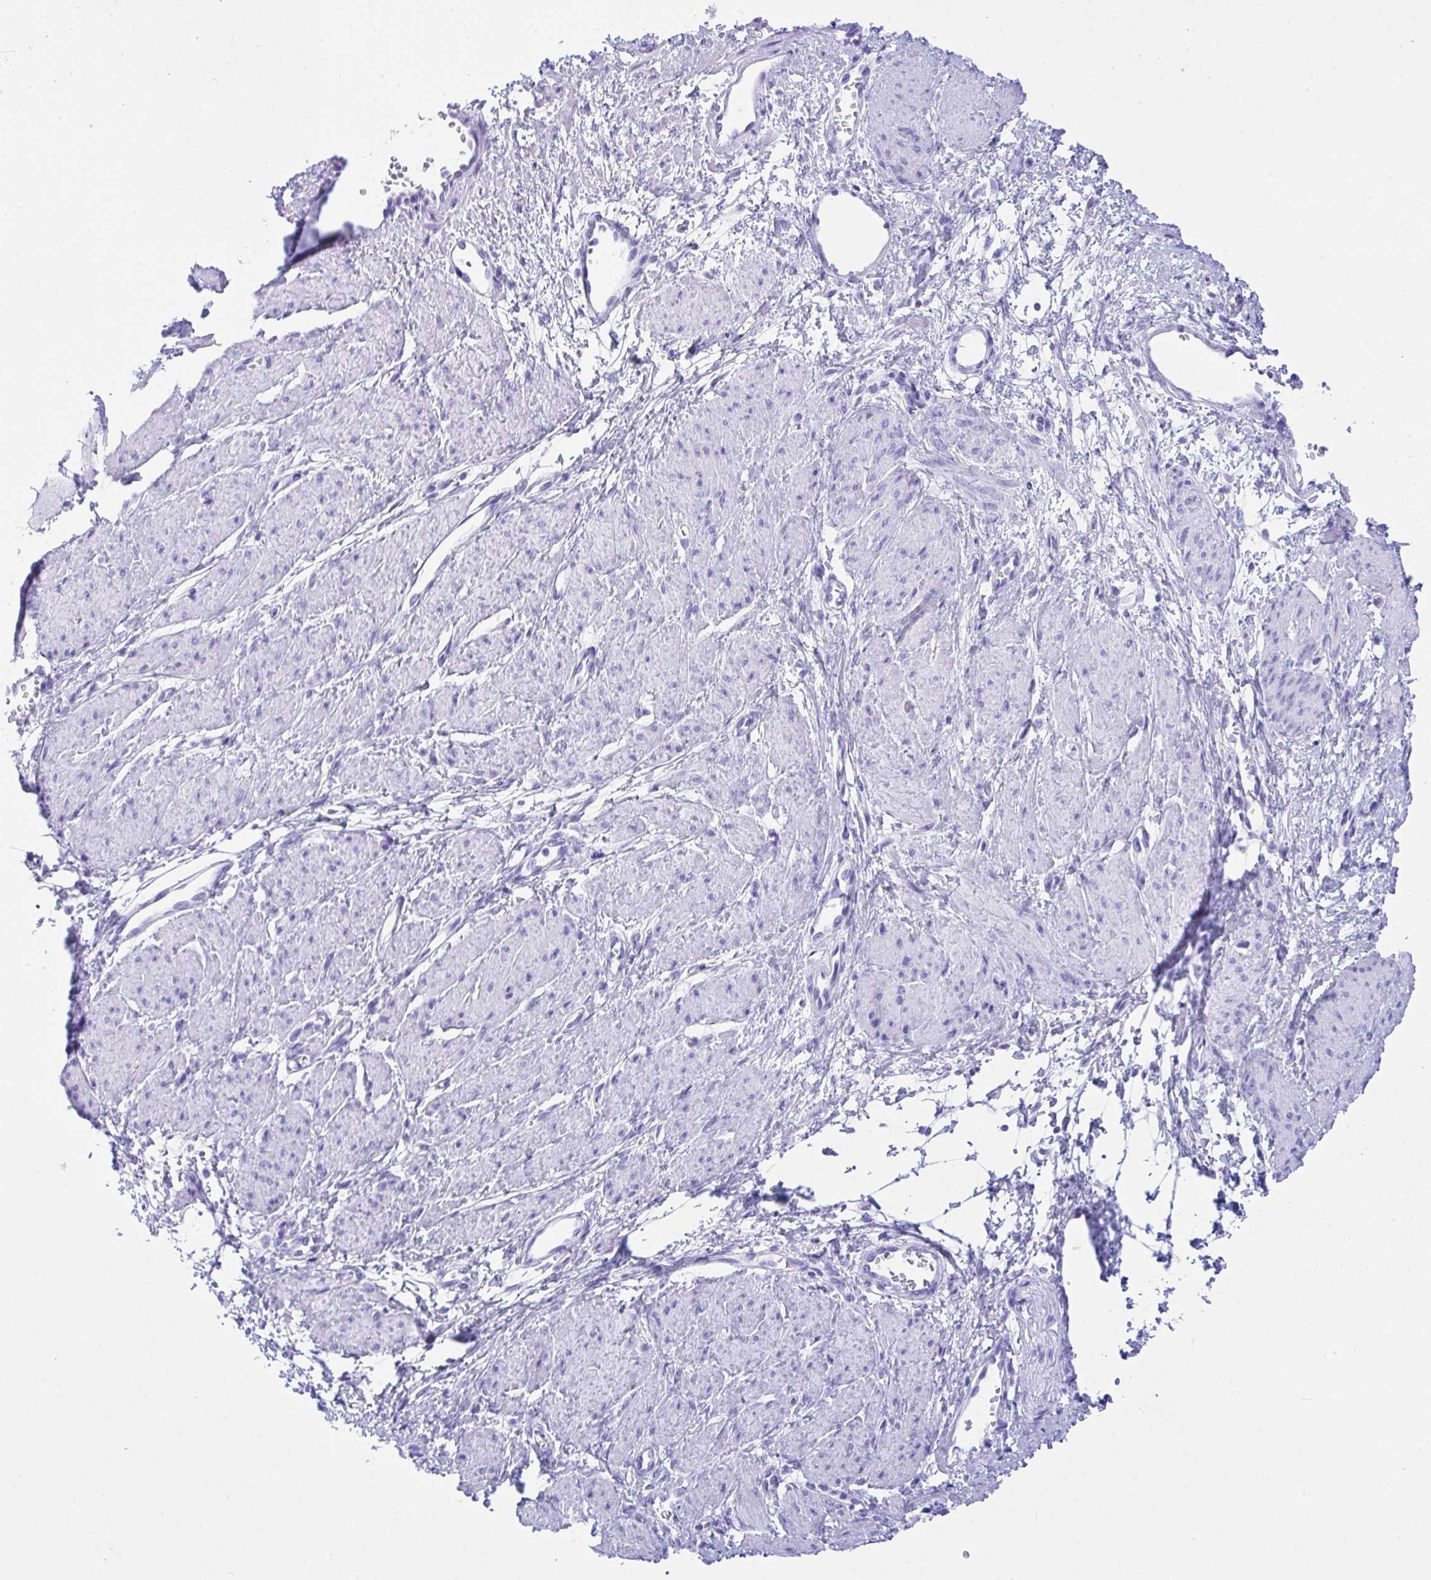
{"staining": {"intensity": "negative", "quantity": "none", "location": "none"}, "tissue": "smooth muscle", "cell_type": "Smooth muscle cells", "image_type": "normal", "snomed": [{"axis": "morphology", "description": "Normal tissue, NOS"}, {"axis": "topography", "description": "Smooth muscle"}, {"axis": "topography", "description": "Uterus"}], "caption": "A histopathology image of human smooth muscle is negative for staining in smooth muscle cells. (Immunohistochemistry (ihc), brightfield microscopy, high magnification).", "gene": "BEST4", "patient": {"sex": "female", "age": 39}}